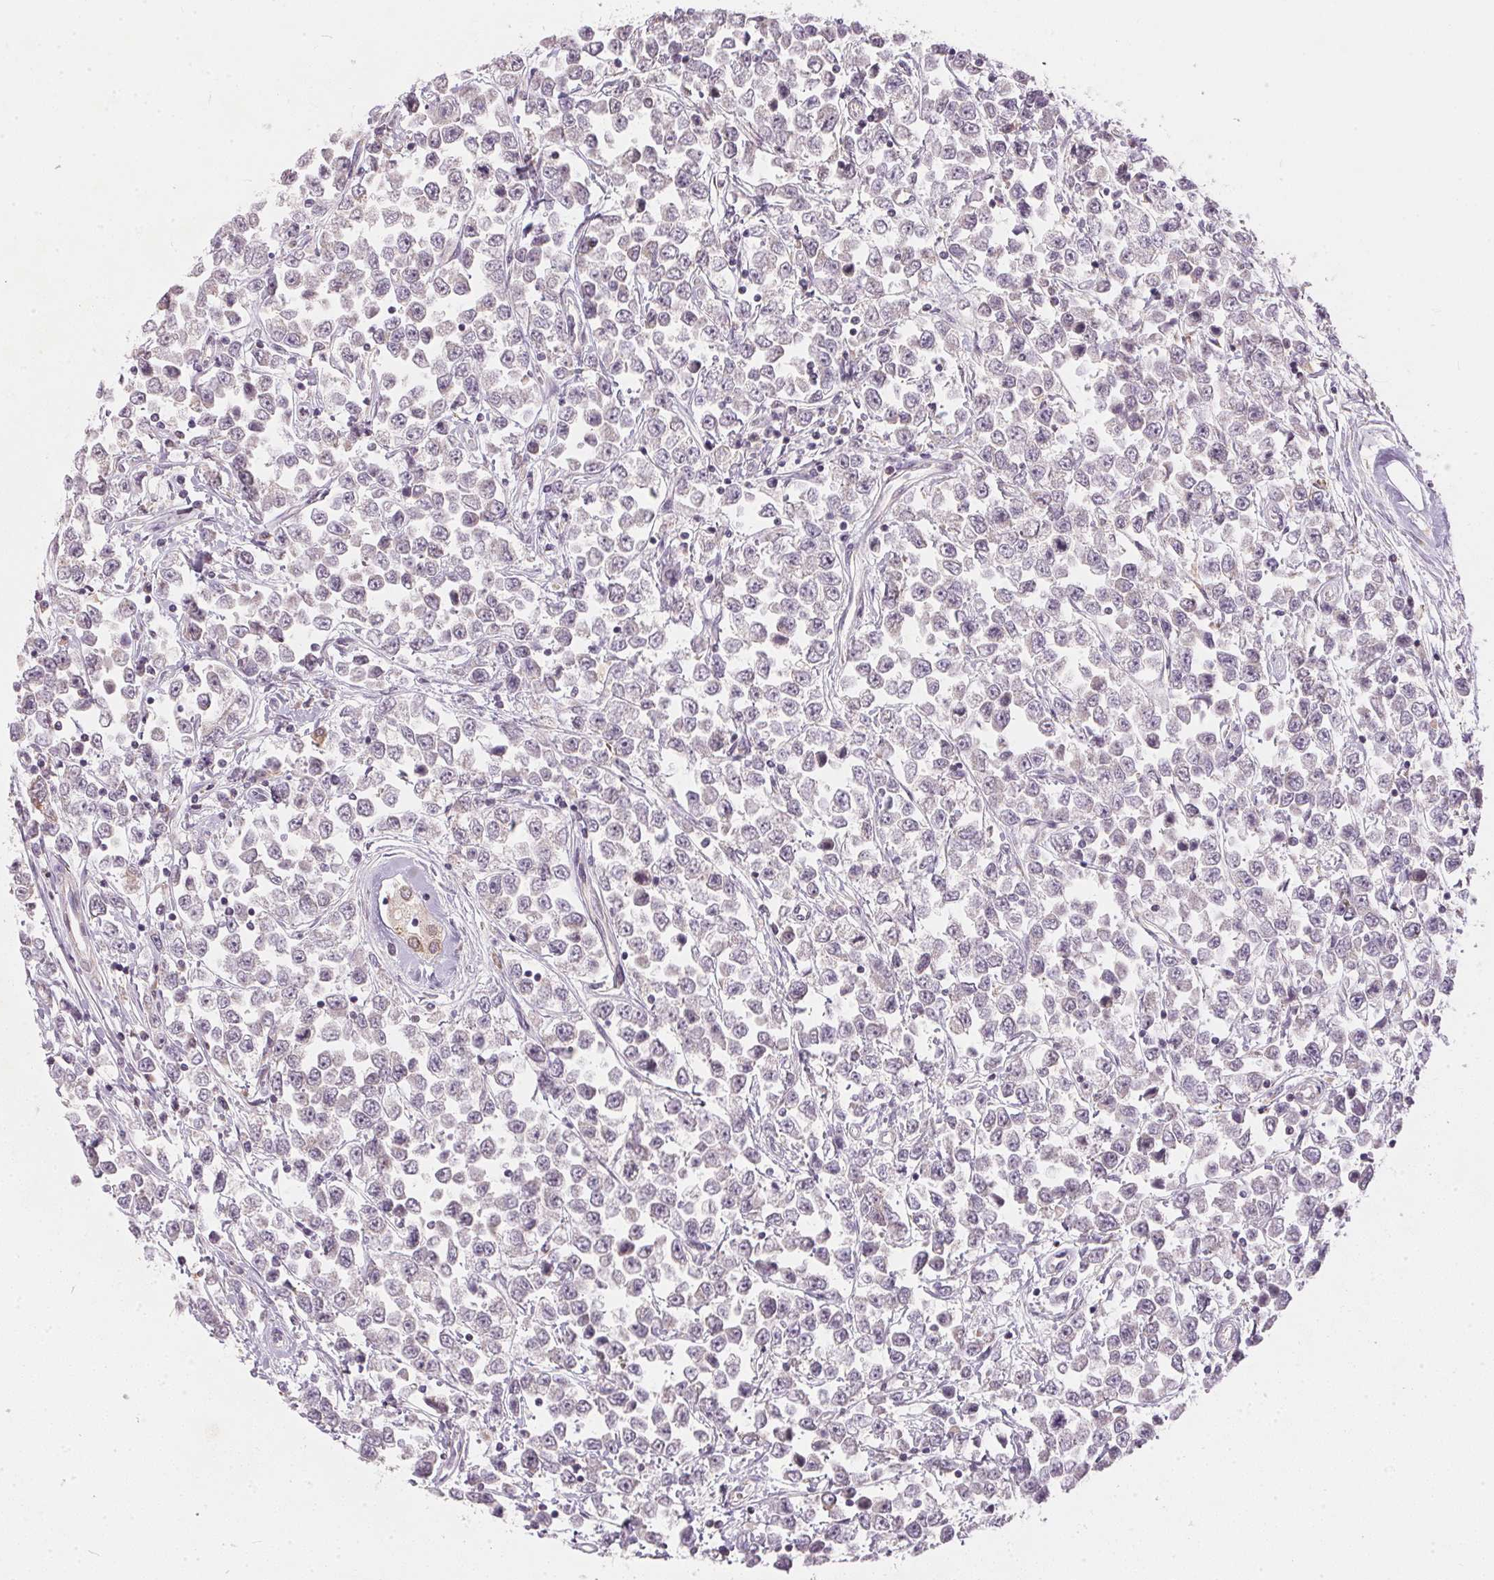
{"staining": {"intensity": "negative", "quantity": "none", "location": "none"}, "tissue": "testis cancer", "cell_type": "Tumor cells", "image_type": "cancer", "snomed": [{"axis": "morphology", "description": "Seminoma, NOS"}, {"axis": "topography", "description": "Testis"}], "caption": "This histopathology image is of testis cancer stained with IHC to label a protein in brown with the nuclei are counter-stained blue. There is no staining in tumor cells.", "gene": "VWA5B2", "patient": {"sex": "male", "age": 34}}